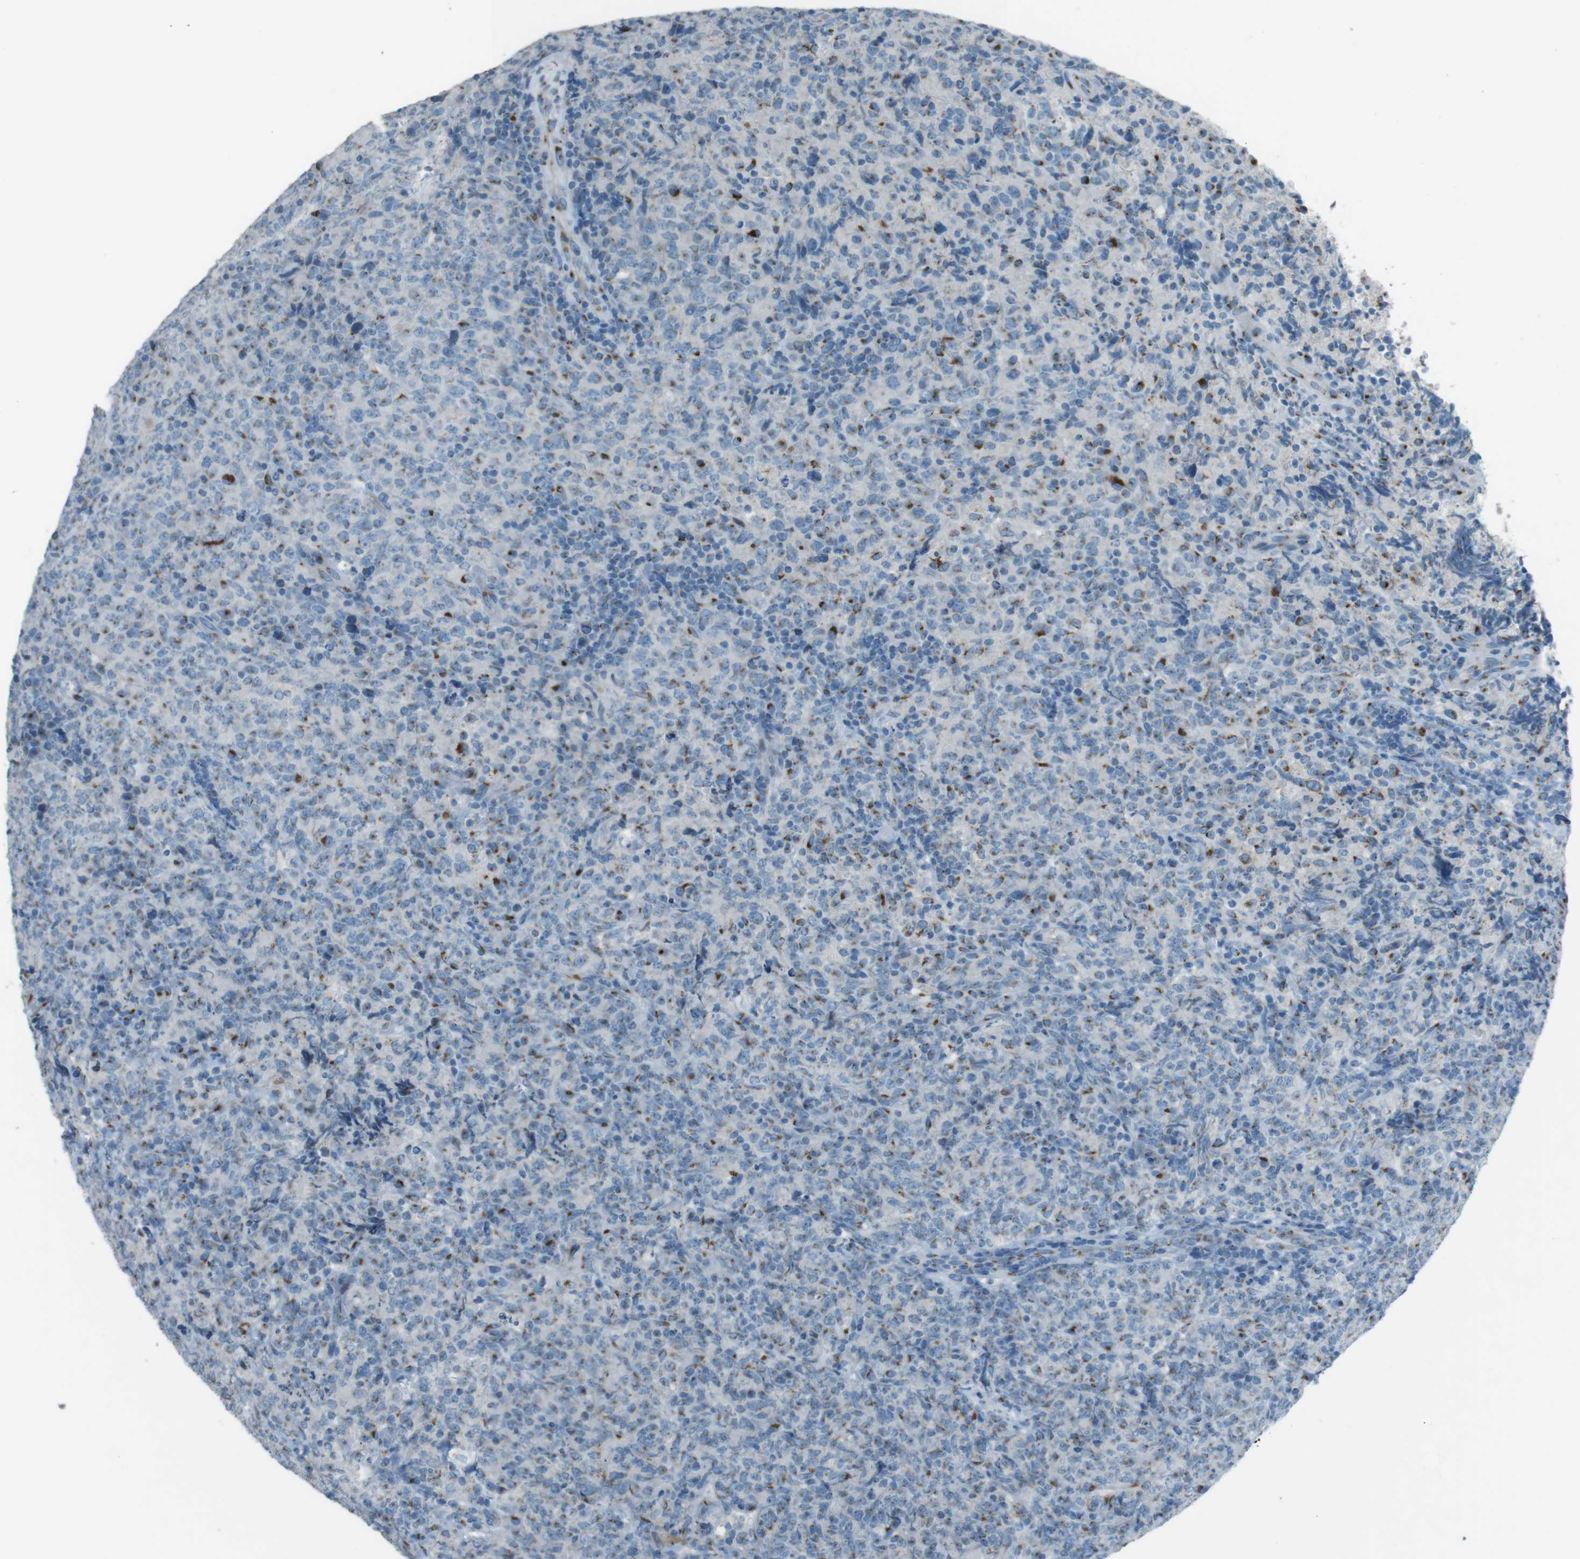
{"staining": {"intensity": "moderate", "quantity": "<25%", "location": "cytoplasmic/membranous"}, "tissue": "lymphoma", "cell_type": "Tumor cells", "image_type": "cancer", "snomed": [{"axis": "morphology", "description": "Malignant lymphoma, non-Hodgkin's type, High grade"}, {"axis": "topography", "description": "Tonsil"}], "caption": "Immunohistochemical staining of lymphoma demonstrates low levels of moderate cytoplasmic/membranous protein expression in about <25% of tumor cells.", "gene": "TXNDC15", "patient": {"sex": "female", "age": 36}}